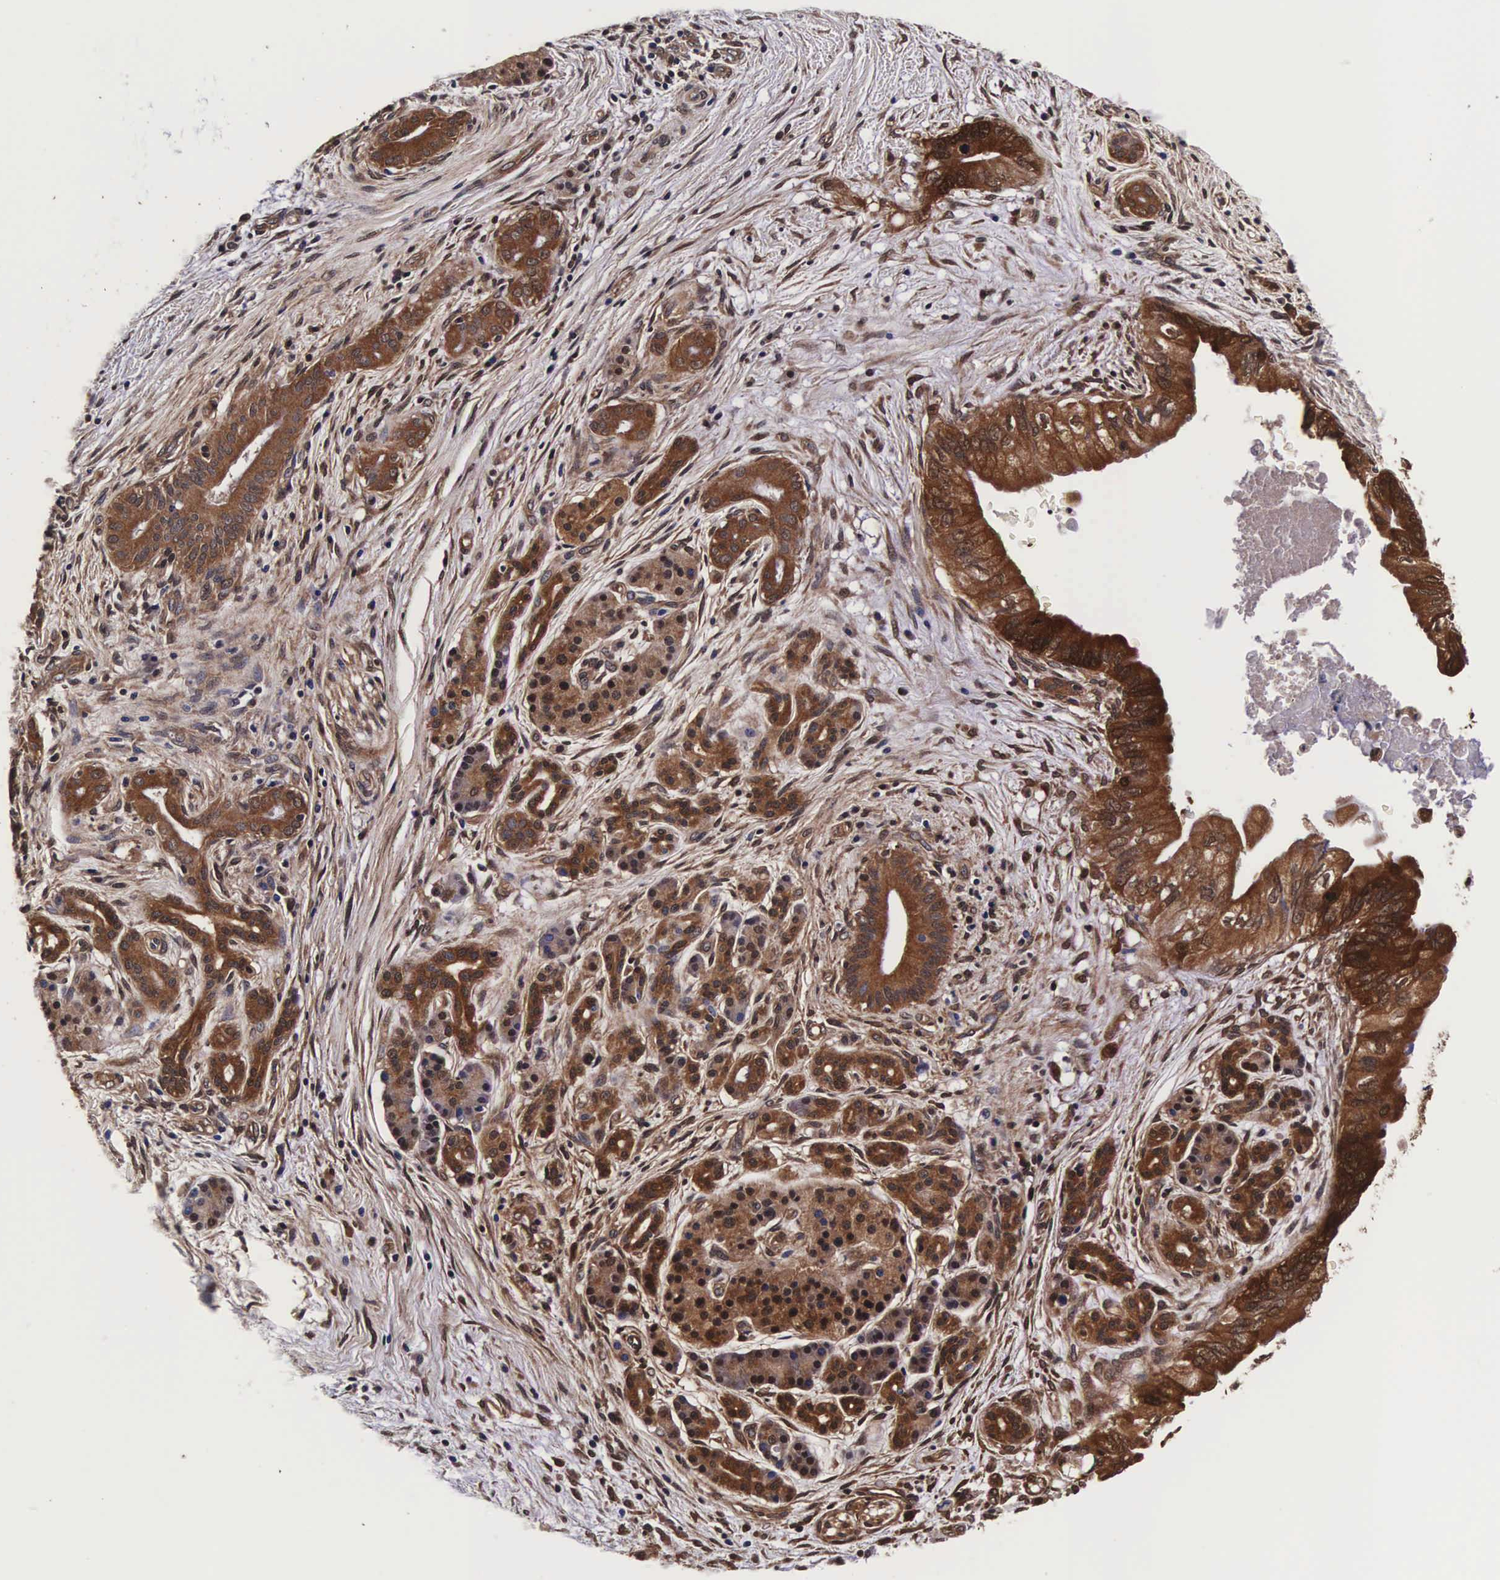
{"staining": {"intensity": "strong", "quantity": ">75%", "location": "cytoplasmic/membranous,nuclear"}, "tissue": "pancreatic cancer", "cell_type": "Tumor cells", "image_type": "cancer", "snomed": [{"axis": "morphology", "description": "Adenocarcinoma, NOS"}, {"axis": "topography", "description": "Pancreas"}], "caption": "High-magnification brightfield microscopy of adenocarcinoma (pancreatic) stained with DAB (brown) and counterstained with hematoxylin (blue). tumor cells exhibit strong cytoplasmic/membranous and nuclear staining is present in about>75% of cells. (DAB (3,3'-diaminobenzidine) IHC, brown staining for protein, blue staining for nuclei).", "gene": "TECPR2", "patient": {"sex": "female", "age": 66}}